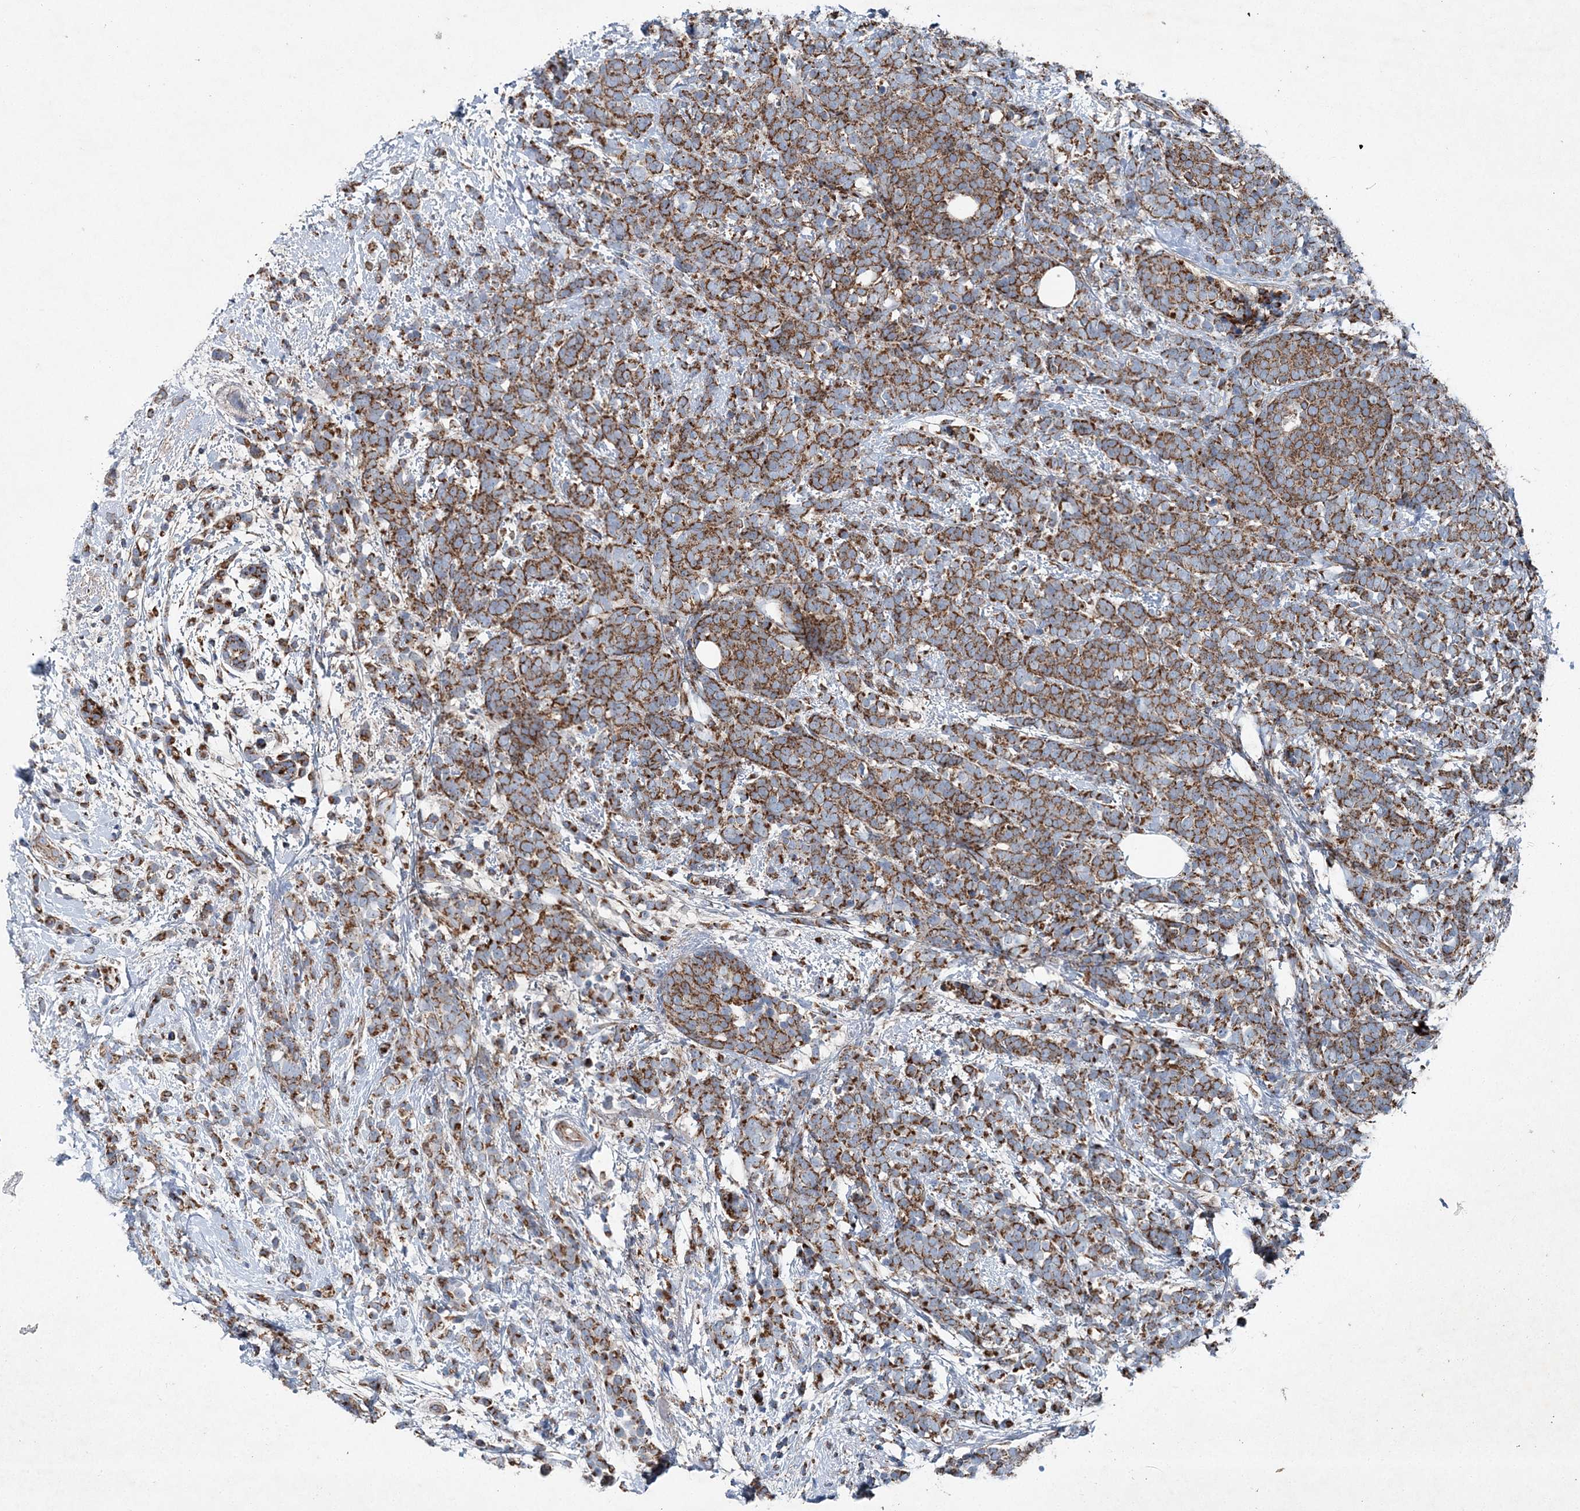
{"staining": {"intensity": "strong", "quantity": ">75%", "location": "cytoplasmic/membranous"}, "tissue": "breast cancer", "cell_type": "Tumor cells", "image_type": "cancer", "snomed": [{"axis": "morphology", "description": "Lobular carcinoma"}, {"axis": "topography", "description": "Breast"}], "caption": "DAB (3,3'-diaminobenzidine) immunohistochemical staining of breast lobular carcinoma demonstrates strong cytoplasmic/membranous protein positivity in approximately >75% of tumor cells.", "gene": "SPAG16", "patient": {"sex": "female", "age": 58}}